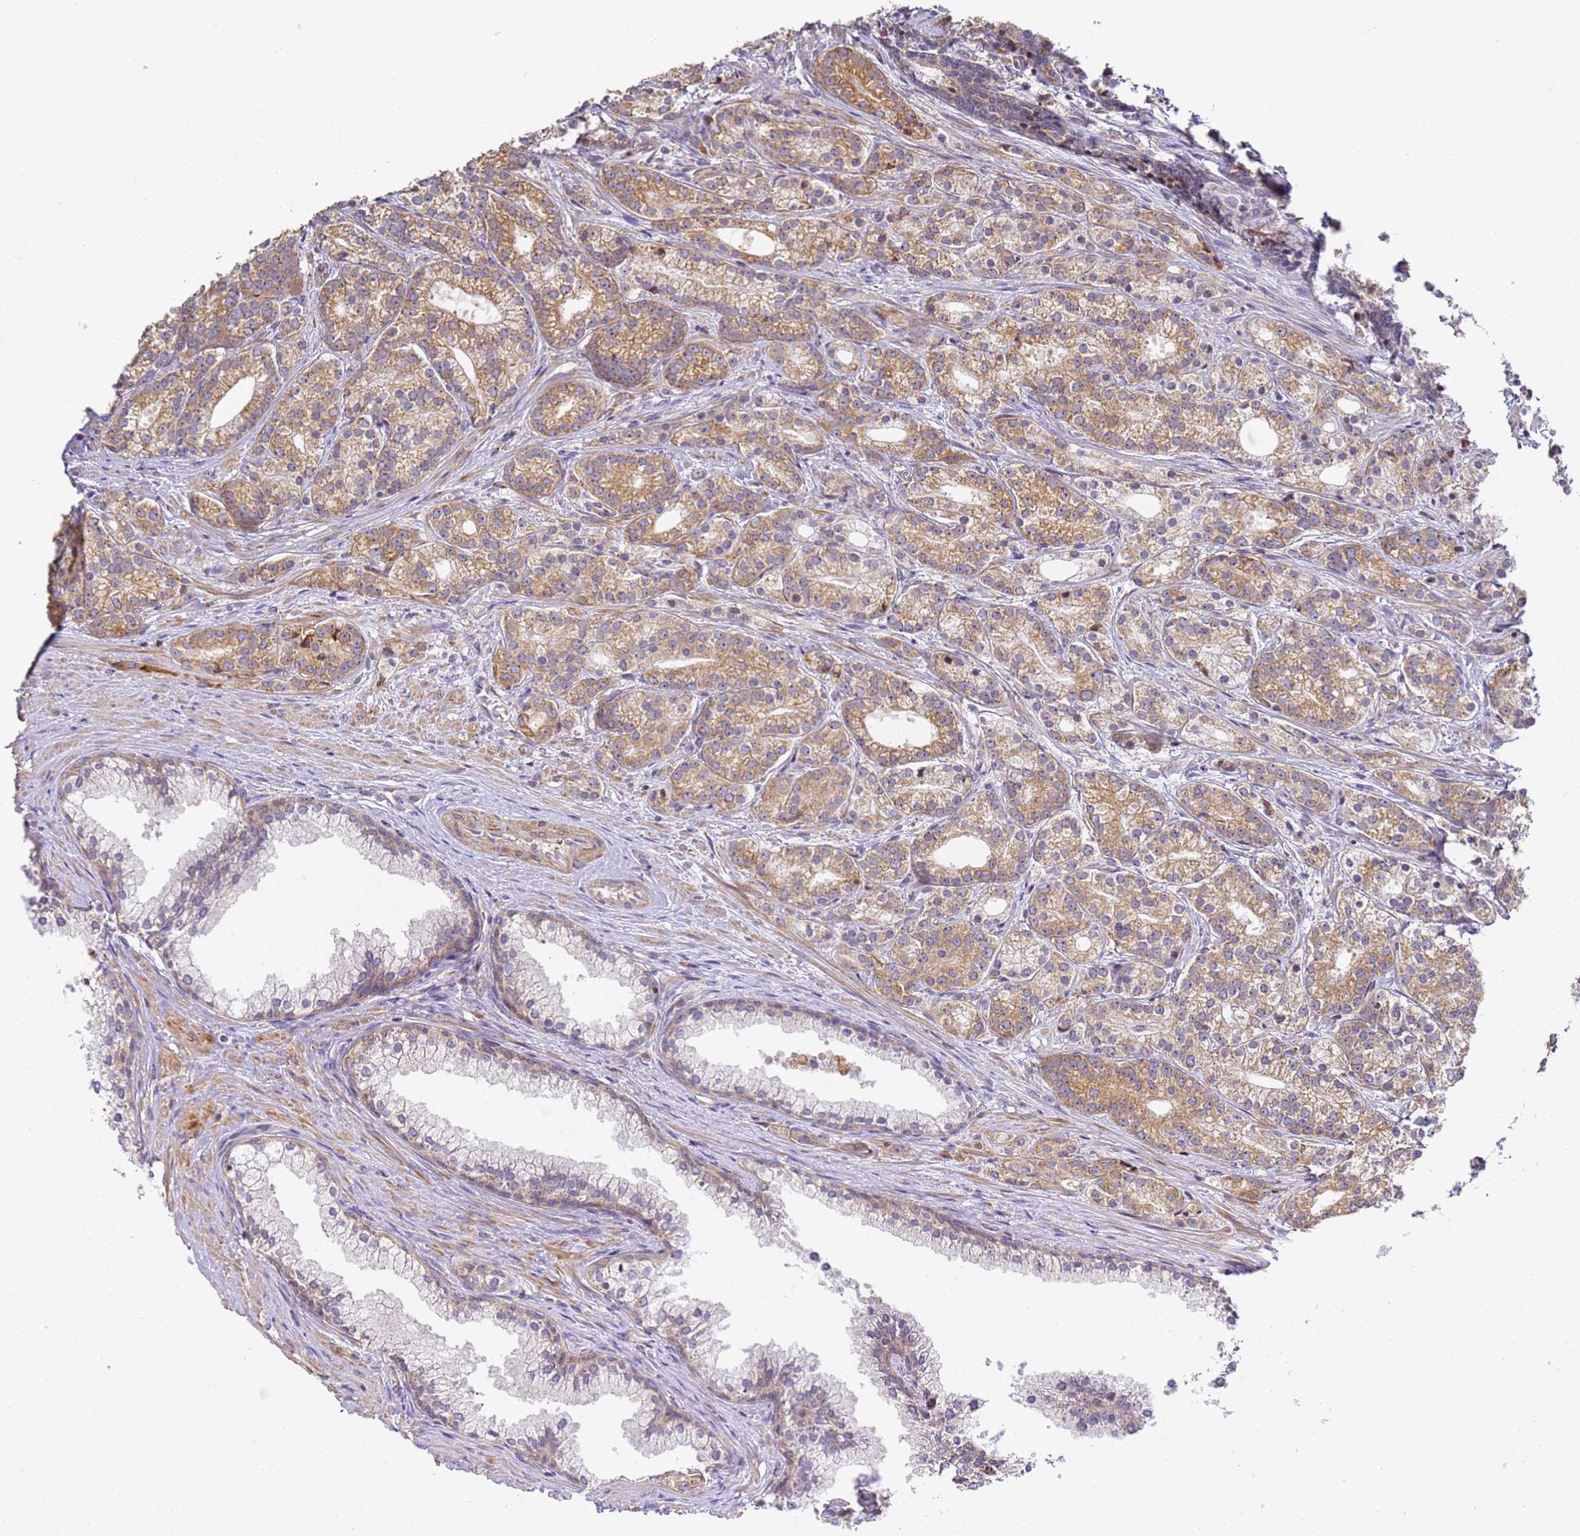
{"staining": {"intensity": "strong", "quantity": ">75%", "location": "cytoplasmic/membranous"}, "tissue": "prostate cancer", "cell_type": "Tumor cells", "image_type": "cancer", "snomed": [{"axis": "morphology", "description": "Adenocarcinoma, Low grade"}, {"axis": "topography", "description": "Prostate"}], "caption": "Prostate cancer (low-grade adenocarcinoma) tissue reveals strong cytoplasmic/membranous positivity in approximately >75% of tumor cells", "gene": "RPL13A", "patient": {"sex": "male", "age": 71}}